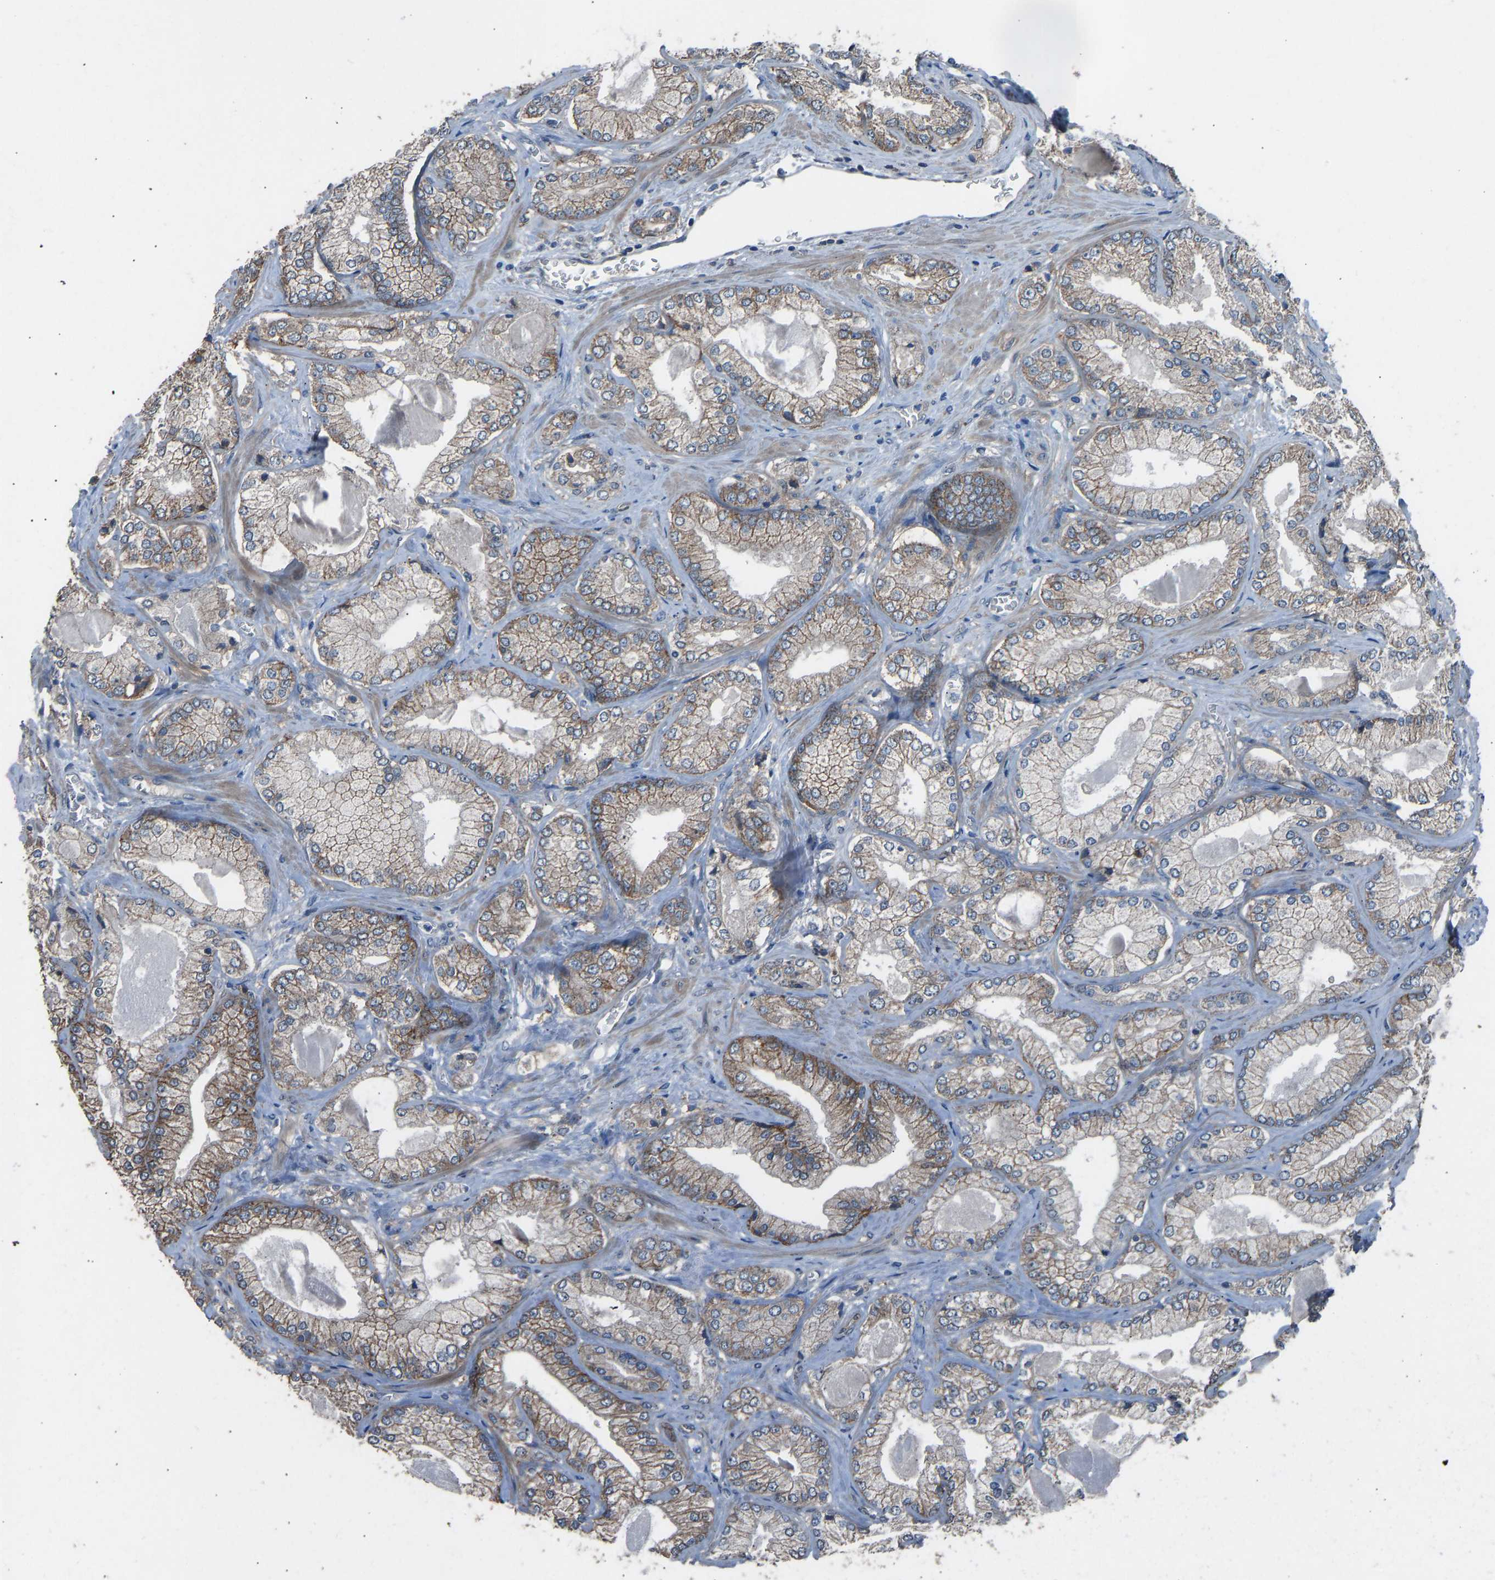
{"staining": {"intensity": "weak", "quantity": "25%-75%", "location": "cytoplasmic/membranous"}, "tissue": "prostate cancer", "cell_type": "Tumor cells", "image_type": "cancer", "snomed": [{"axis": "morphology", "description": "Adenocarcinoma, Low grade"}, {"axis": "topography", "description": "Prostate"}], "caption": "Prostate low-grade adenocarcinoma stained for a protein shows weak cytoplasmic/membranous positivity in tumor cells.", "gene": "SLC43A1", "patient": {"sex": "male", "age": 65}}